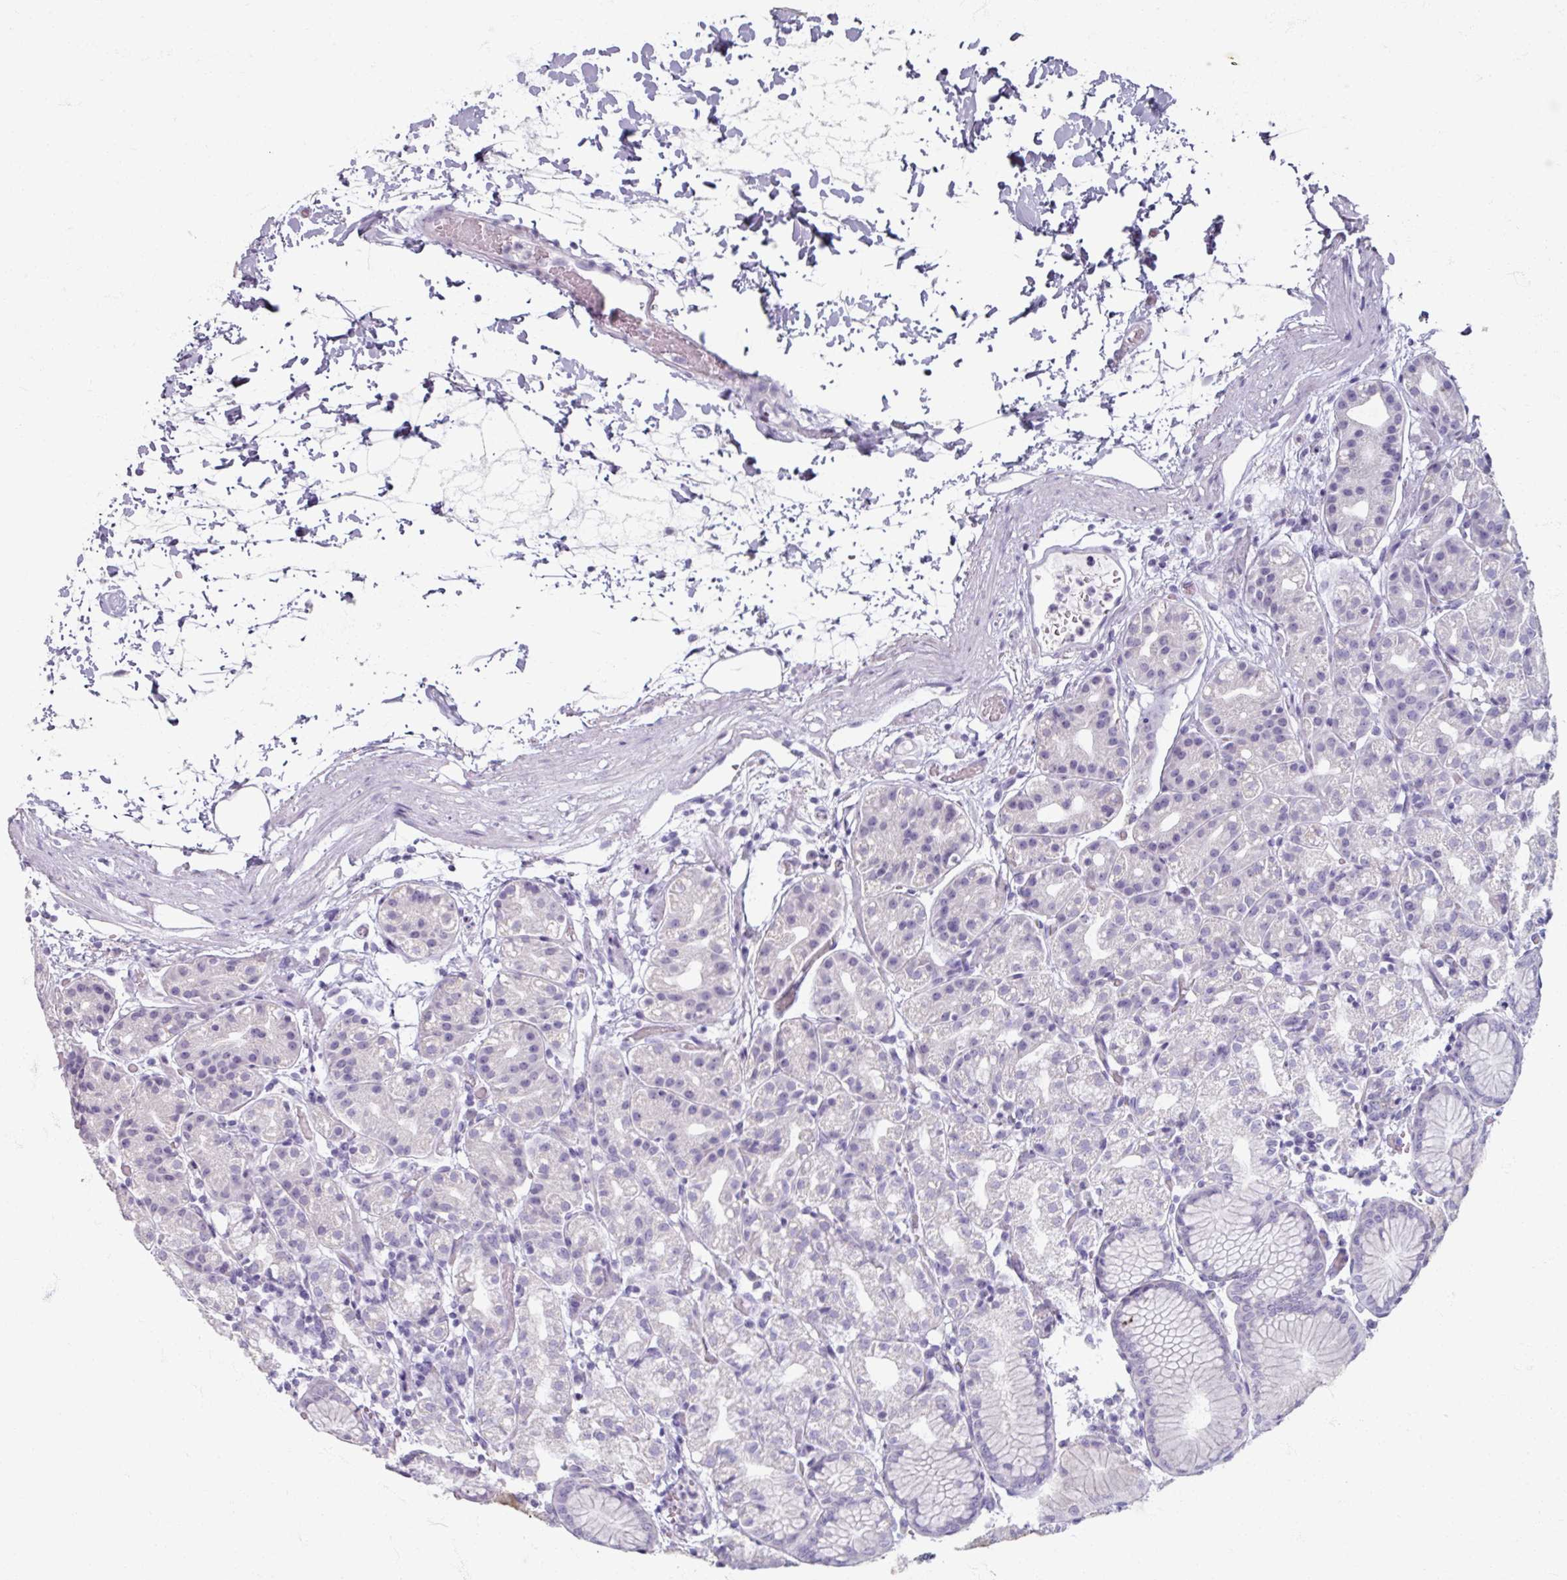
{"staining": {"intensity": "negative", "quantity": "none", "location": "none"}, "tissue": "stomach", "cell_type": "Glandular cells", "image_type": "normal", "snomed": [{"axis": "morphology", "description": "Normal tissue, NOS"}, {"axis": "topography", "description": "Stomach"}], "caption": "High magnification brightfield microscopy of unremarkable stomach stained with DAB (3,3'-diaminobenzidine) (brown) and counterstained with hematoxylin (blue): glandular cells show no significant positivity. The staining is performed using DAB brown chromogen with nuclei counter-stained in using hematoxylin.", "gene": "TG", "patient": {"sex": "female", "age": 57}}